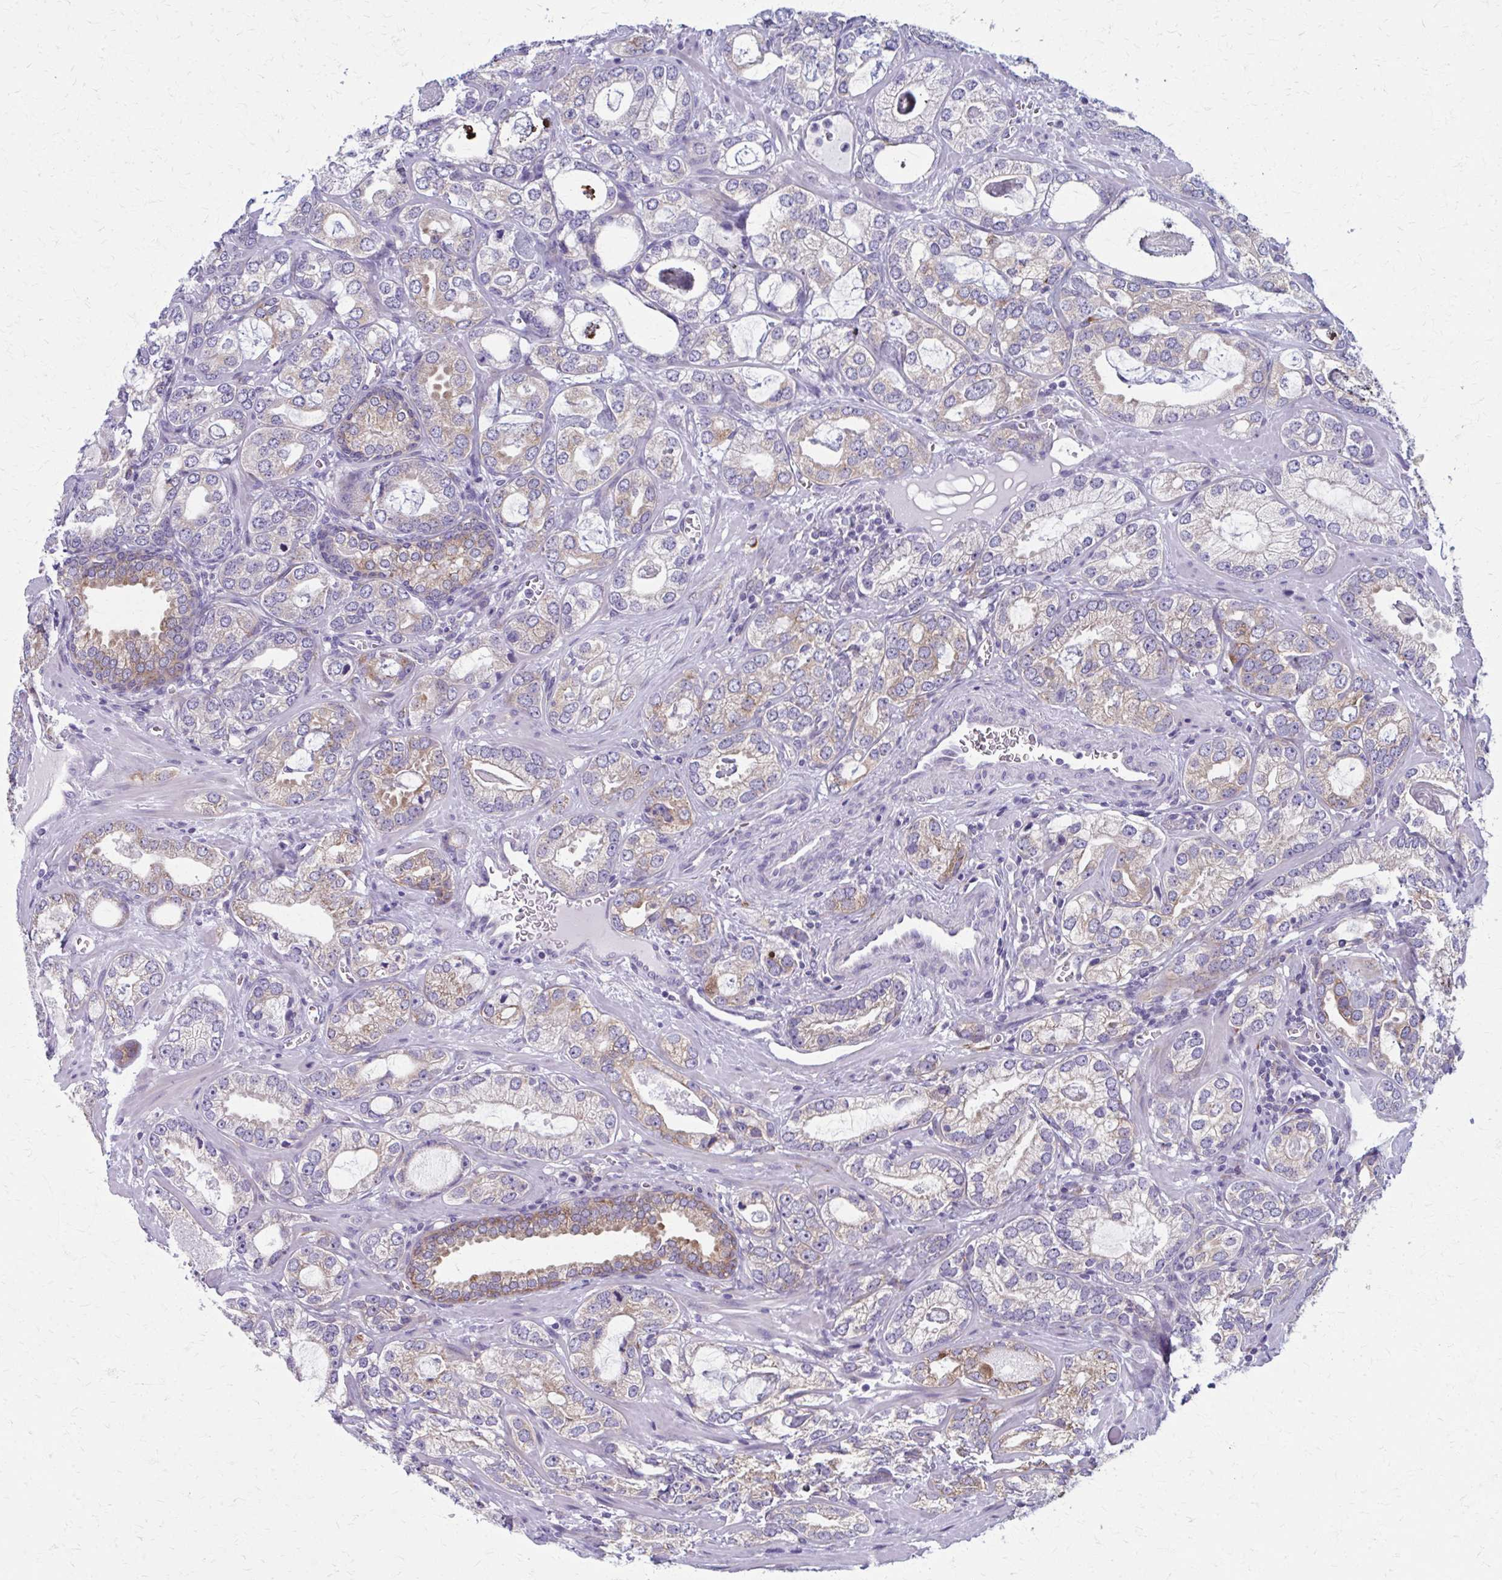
{"staining": {"intensity": "moderate", "quantity": "25%-75%", "location": "cytoplasmic/membranous"}, "tissue": "prostate cancer", "cell_type": "Tumor cells", "image_type": "cancer", "snomed": [{"axis": "morphology", "description": "Adenocarcinoma, Medium grade"}, {"axis": "topography", "description": "Prostate"}], "caption": "DAB (3,3'-diaminobenzidine) immunohistochemical staining of human prostate adenocarcinoma (medium-grade) exhibits moderate cytoplasmic/membranous protein expression in approximately 25%-75% of tumor cells. (DAB IHC with brightfield microscopy, high magnification).", "gene": "SPATS2L", "patient": {"sex": "male", "age": 57}}